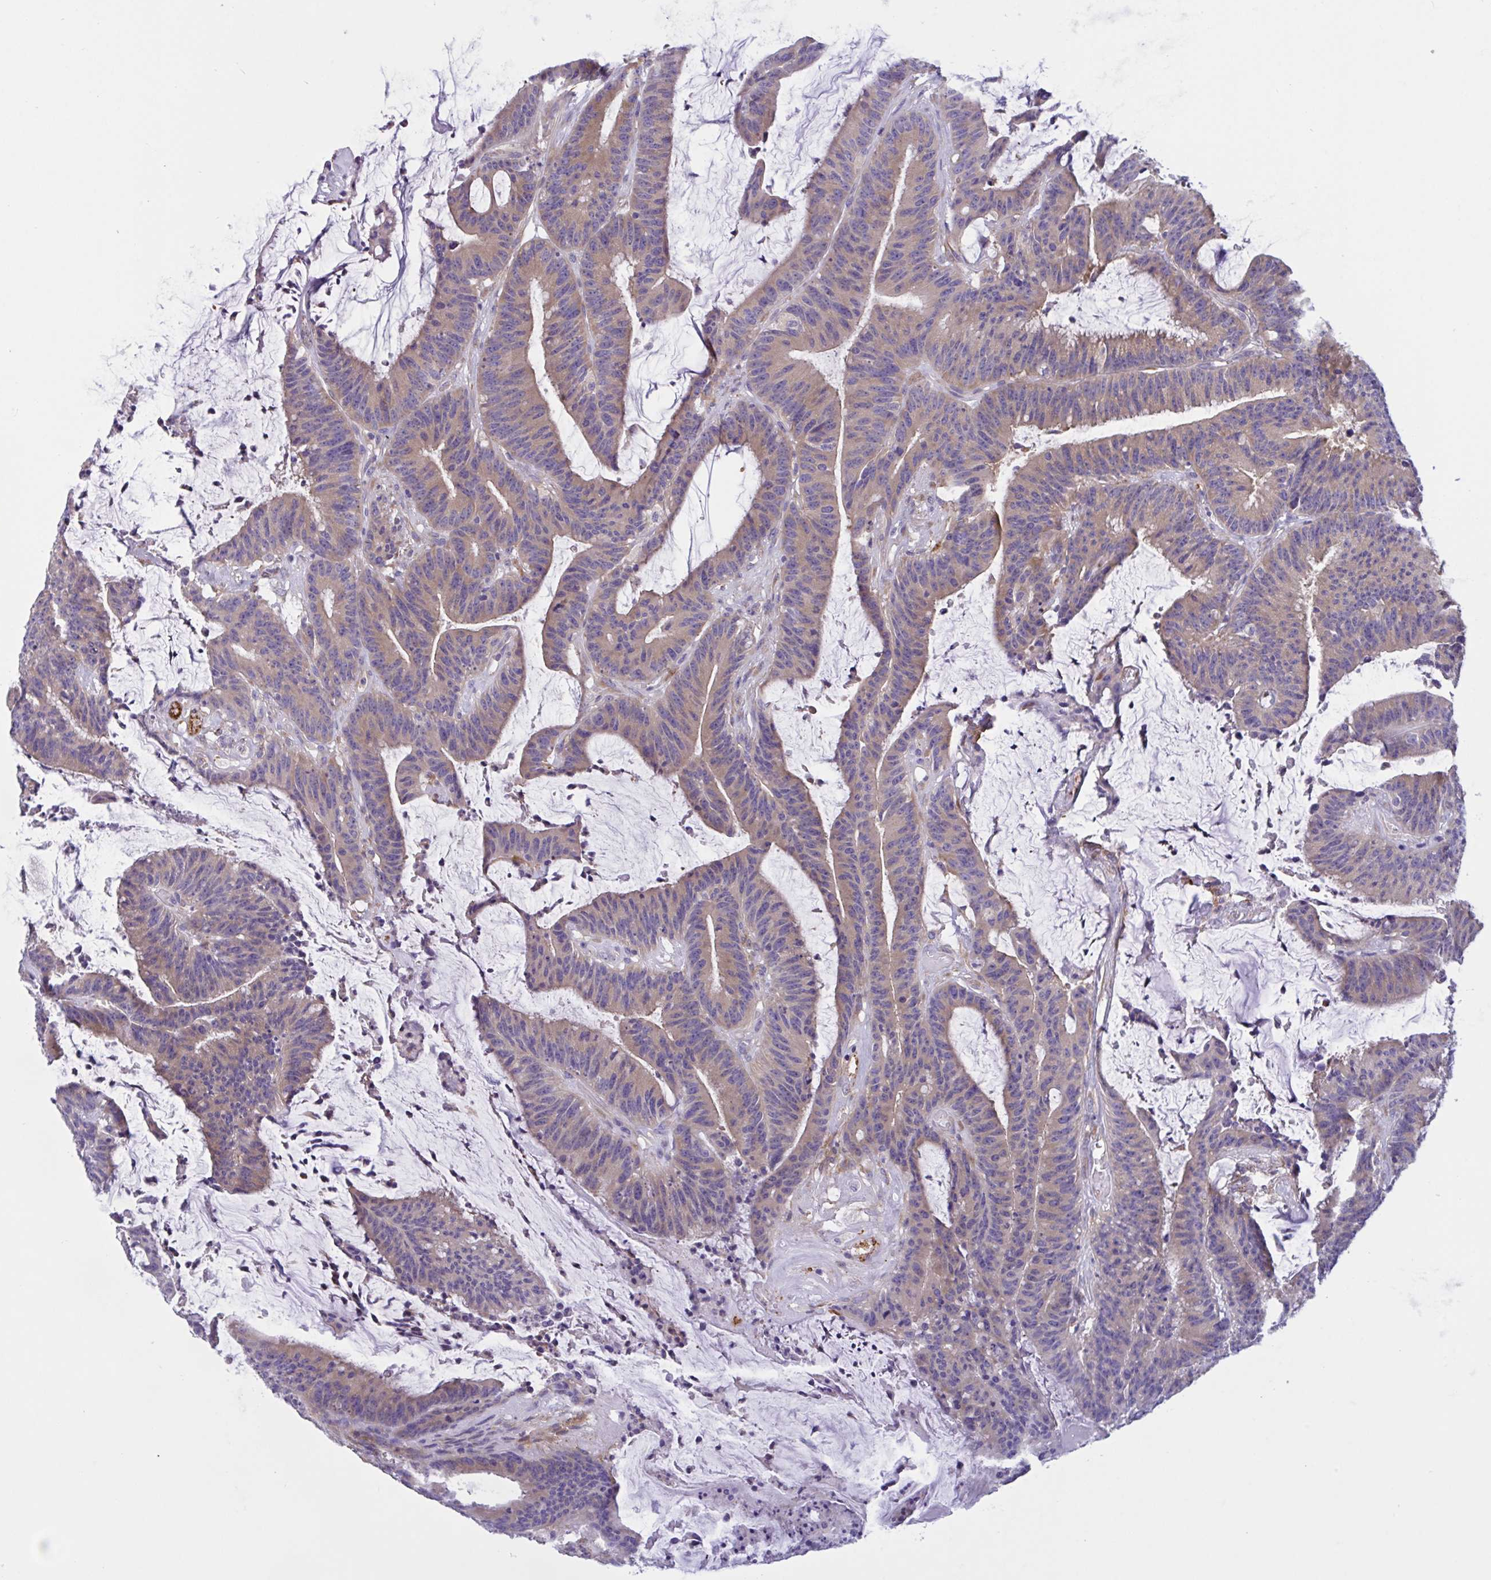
{"staining": {"intensity": "weak", "quantity": ">75%", "location": "cytoplasmic/membranous"}, "tissue": "colorectal cancer", "cell_type": "Tumor cells", "image_type": "cancer", "snomed": [{"axis": "morphology", "description": "Adenocarcinoma, NOS"}, {"axis": "topography", "description": "Colon"}], "caption": "Immunohistochemistry of colorectal cancer exhibits low levels of weak cytoplasmic/membranous expression in approximately >75% of tumor cells.", "gene": "OXLD1", "patient": {"sex": "female", "age": 78}}